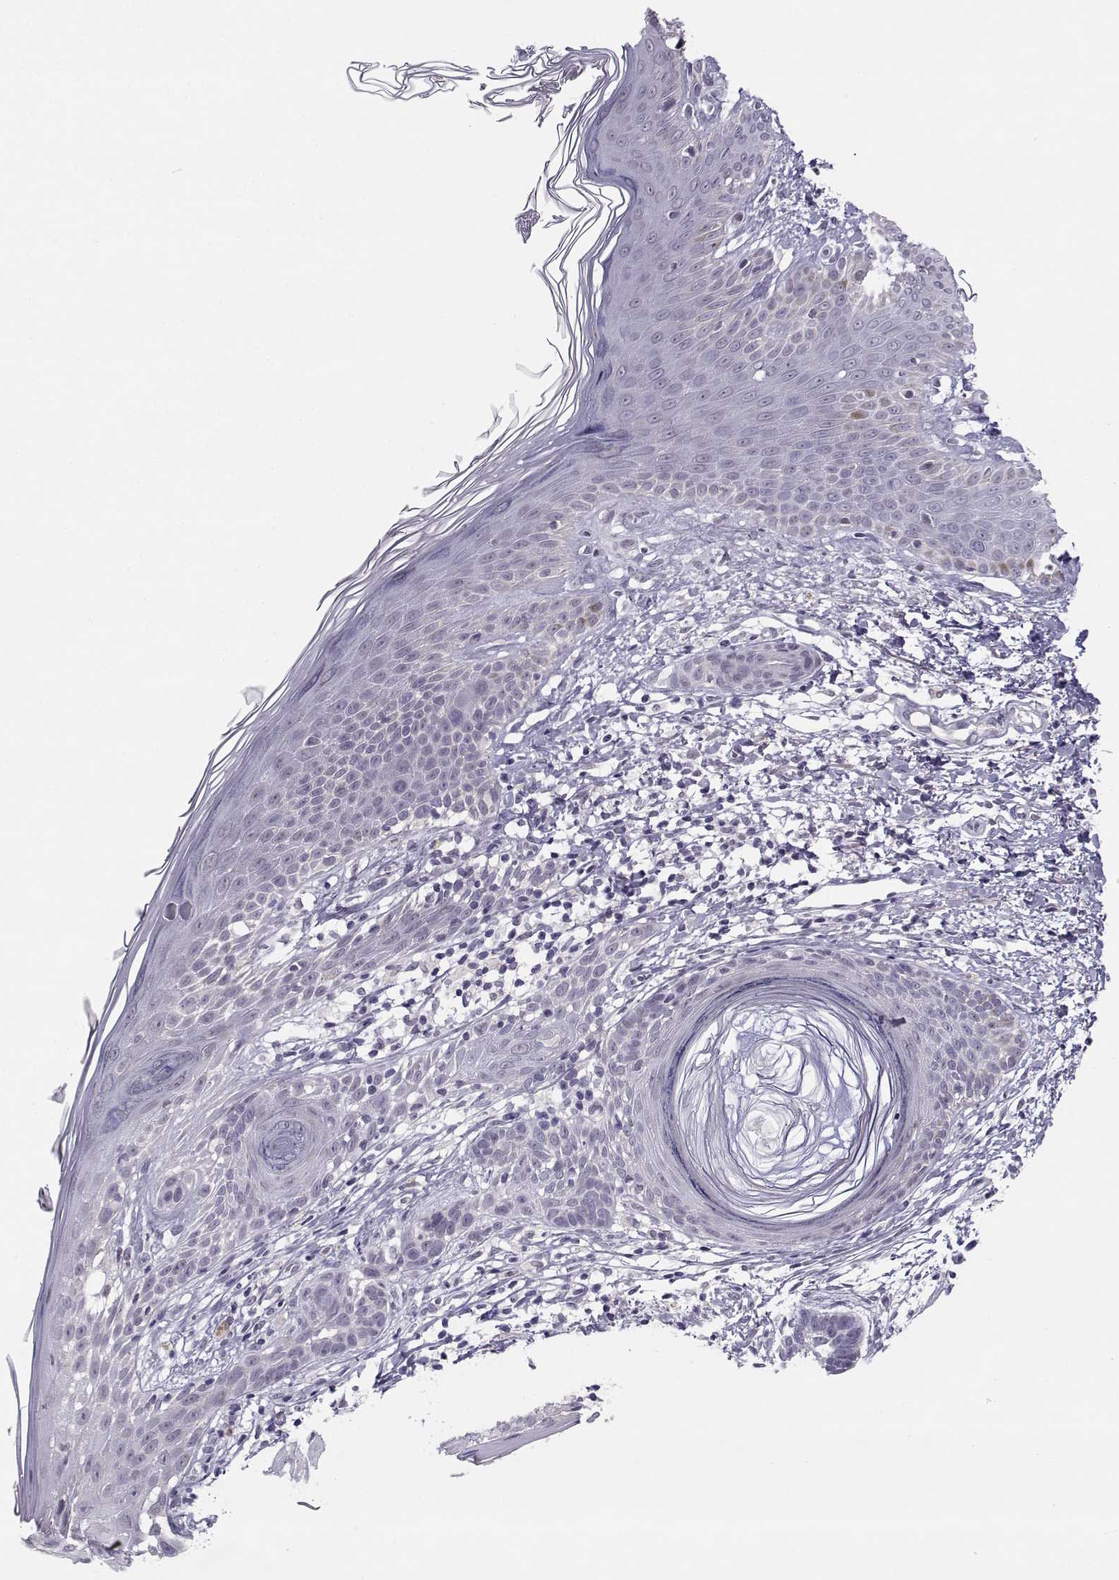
{"staining": {"intensity": "negative", "quantity": "none", "location": "none"}, "tissue": "skin cancer", "cell_type": "Tumor cells", "image_type": "cancer", "snomed": [{"axis": "morphology", "description": "Basal cell carcinoma"}, {"axis": "topography", "description": "Skin"}], "caption": "DAB immunohistochemical staining of skin cancer (basal cell carcinoma) demonstrates no significant staining in tumor cells.", "gene": "C16orf86", "patient": {"sex": "male", "age": 85}}